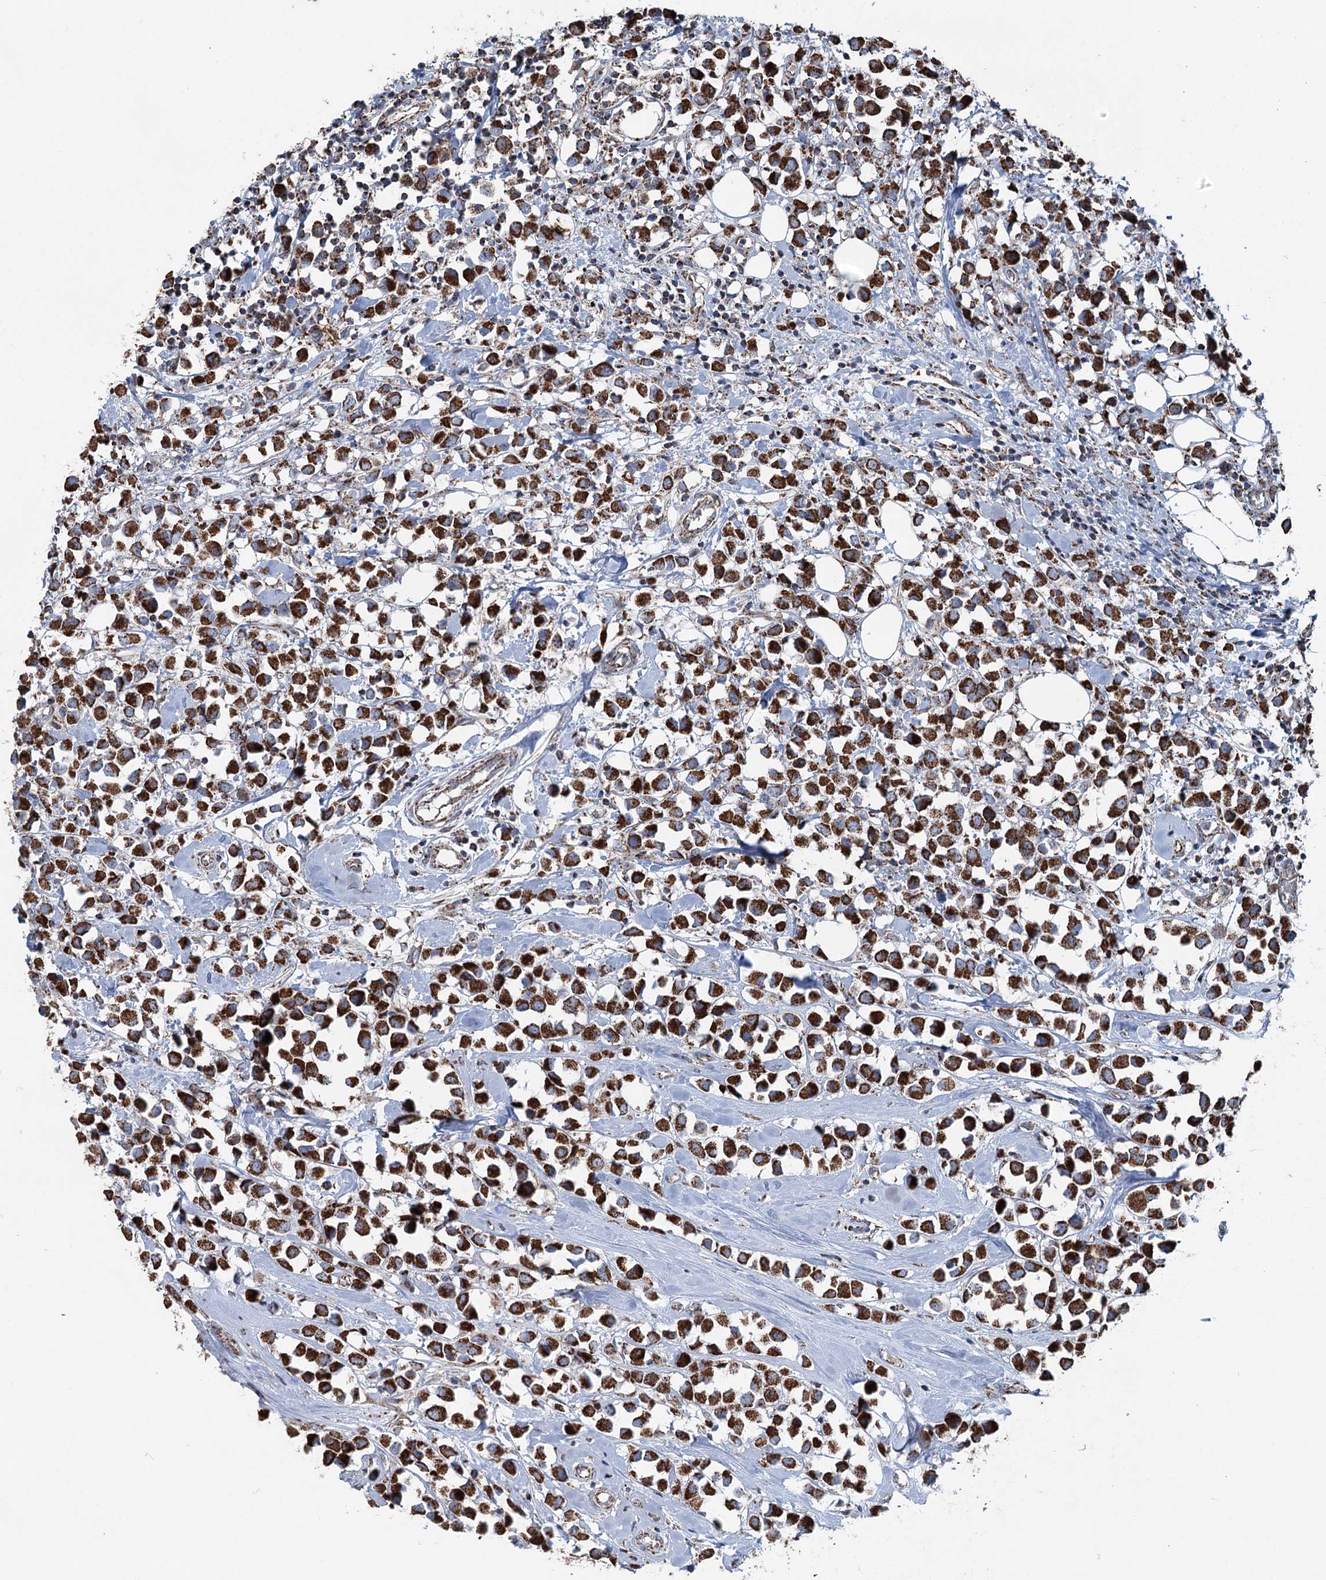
{"staining": {"intensity": "strong", "quantity": ">75%", "location": "cytoplasmic/membranous"}, "tissue": "breast cancer", "cell_type": "Tumor cells", "image_type": "cancer", "snomed": [{"axis": "morphology", "description": "Duct carcinoma"}, {"axis": "topography", "description": "Breast"}], "caption": "Human breast cancer stained with a protein marker demonstrates strong staining in tumor cells.", "gene": "UCN3", "patient": {"sex": "female", "age": 61}}